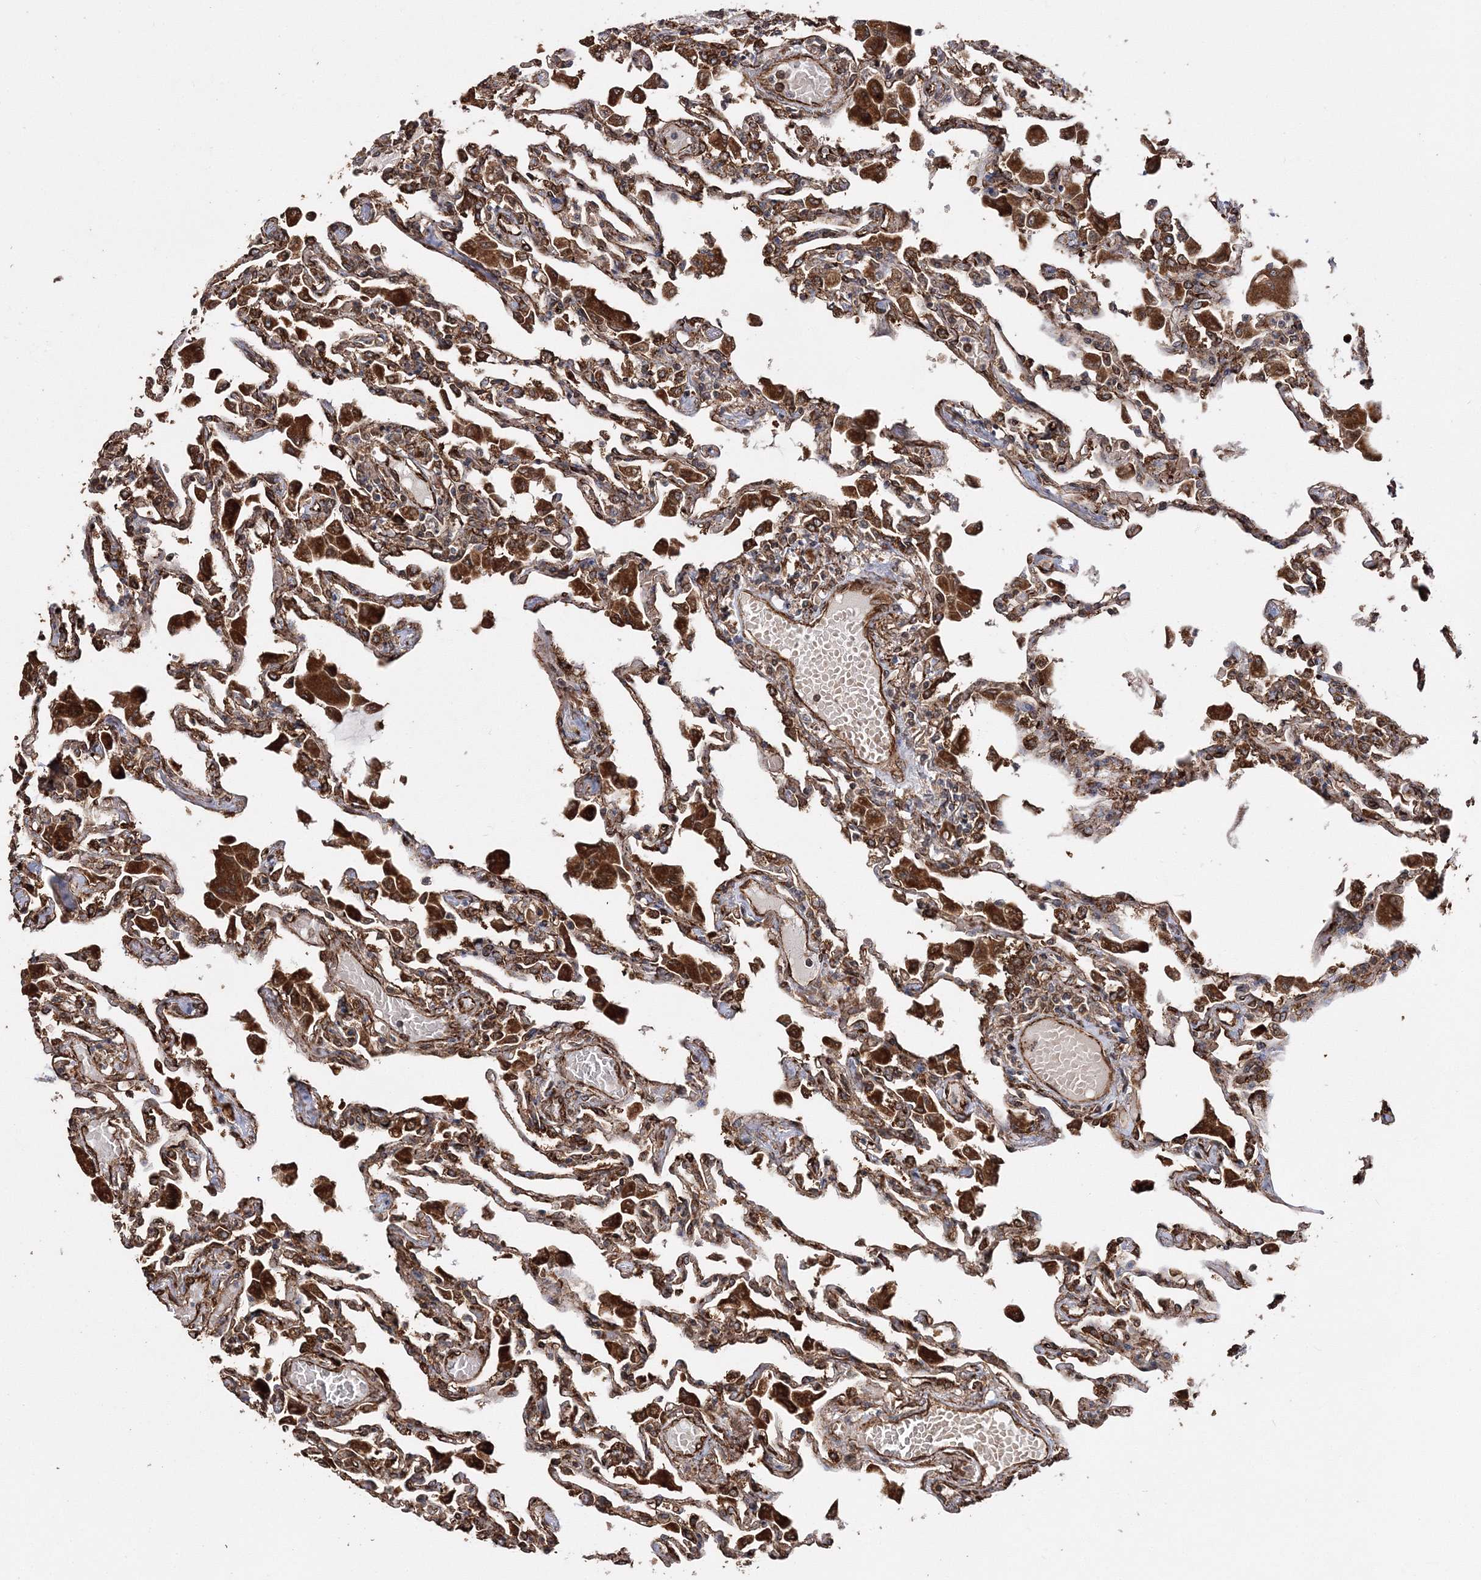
{"staining": {"intensity": "strong", "quantity": ">75%", "location": "cytoplasmic/membranous"}, "tissue": "lung", "cell_type": "Alveolar cells", "image_type": "normal", "snomed": [{"axis": "morphology", "description": "Normal tissue, NOS"}, {"axis": "topography", "description": "Bronchus"}, {"axis": "topography", "description": "Lung"}], "caption": "The photomicrograph displays a brown stain indicating the presence of a protein in the cytoplasmic/membranous of alveolar cells in lung. The staining was performed using DAB (3,3'-diaminobenzidine) to visualize the protein expression in brown, while the nuclei were stained in blue with hematoxylin (Magnification: 20x).", "gene": "SCRN3", "patient": {"sex": "female", "age": 49}}